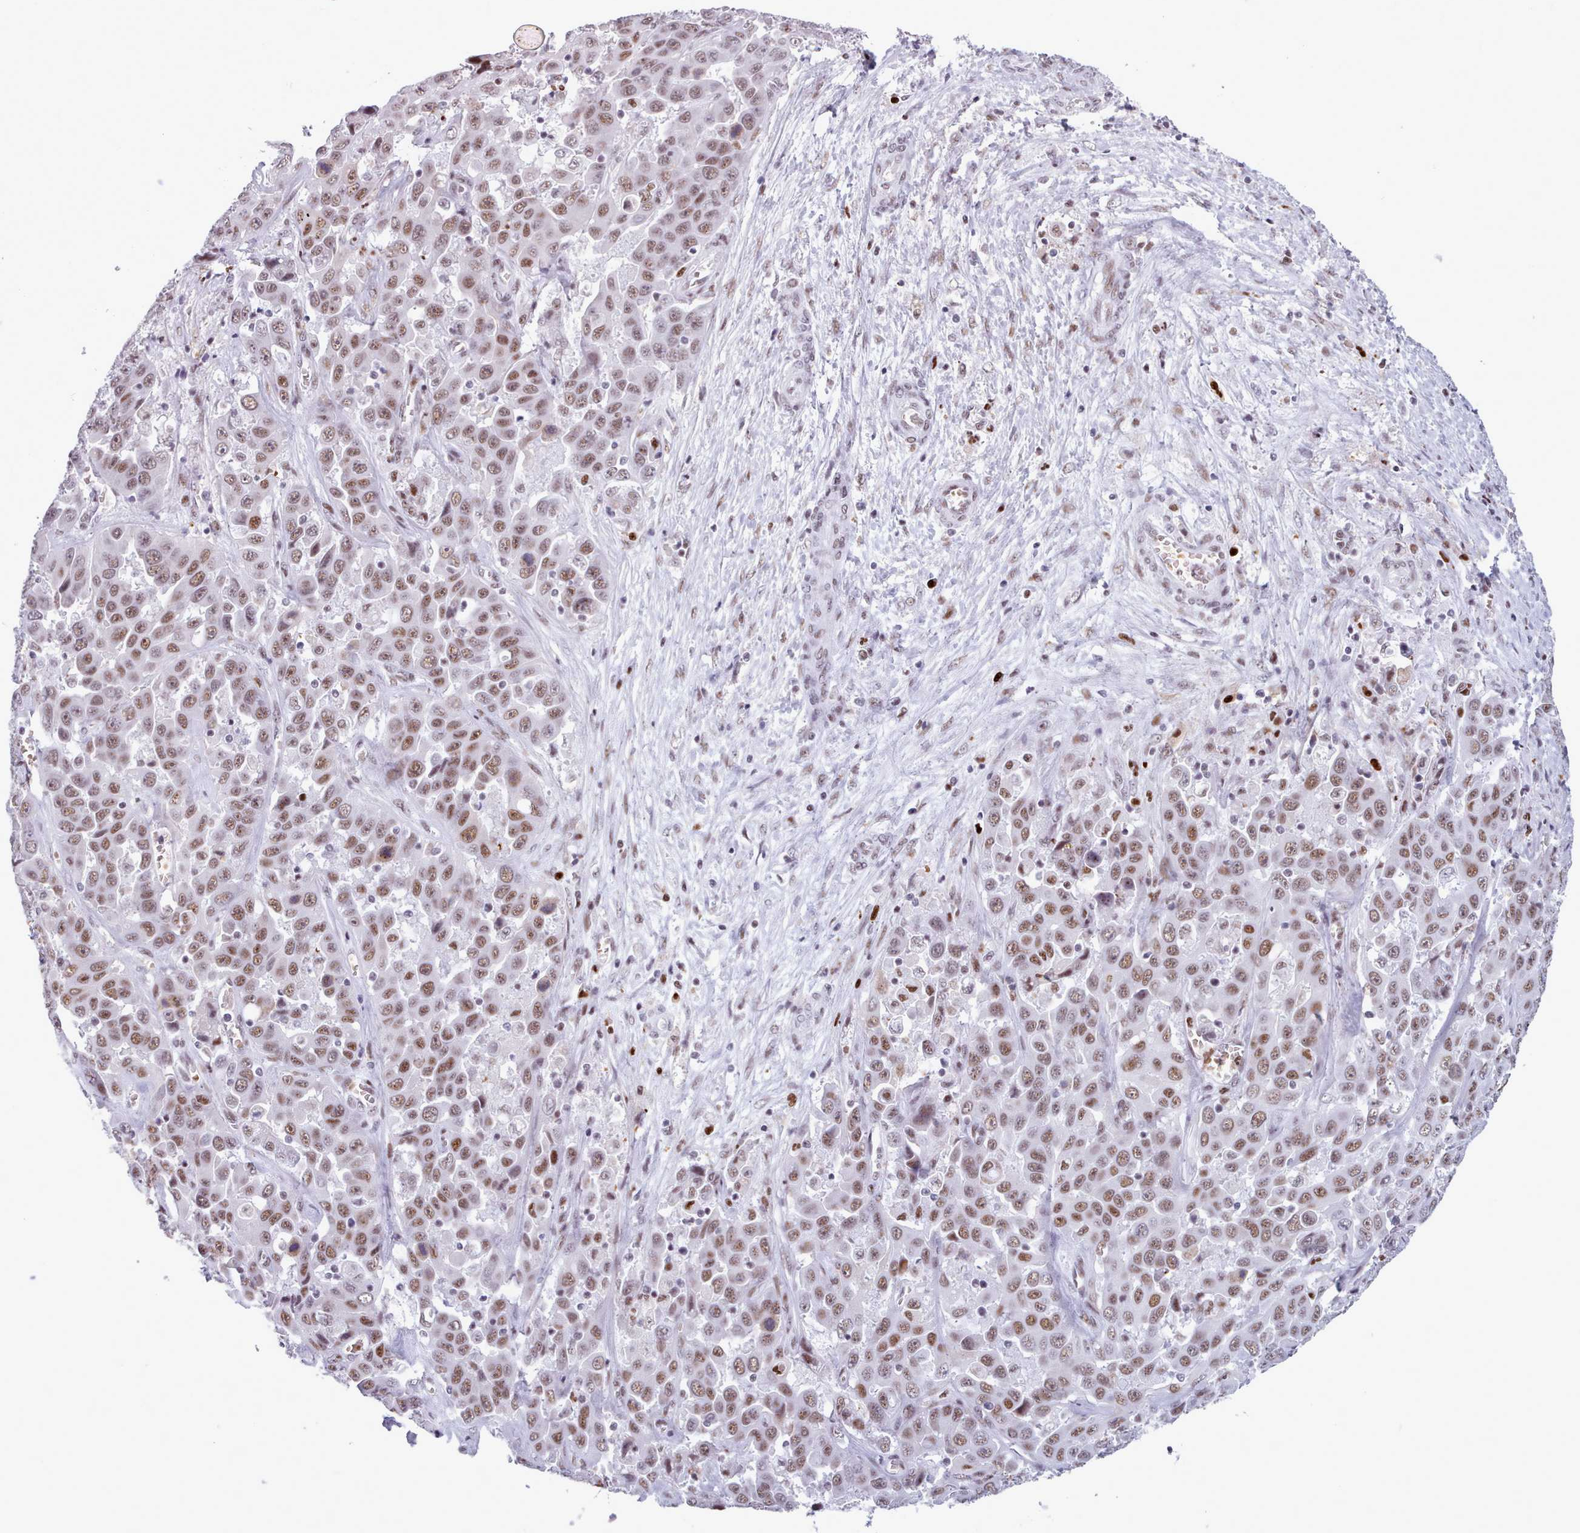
{"staining": {"intensity": "moderate", "quantity": ">75%", "location": "nuclear"}, "tissue": "liver cancer", "cell_type": "Tumor cells", "image_type": "cancer", "snomed": [{"axis": "morphology", "description": "Cholangiocarcinoma"}, {"axis": "topography", "description": "Liver"}], "caption": "IHC histopathology image of liver cancer stained for a protein (brown), which displays medium levels of moderate nuclear staining in about >75% of tumor cells.", "gene": "SRSF4", "patient": {"sex": "female", "age": 52}}